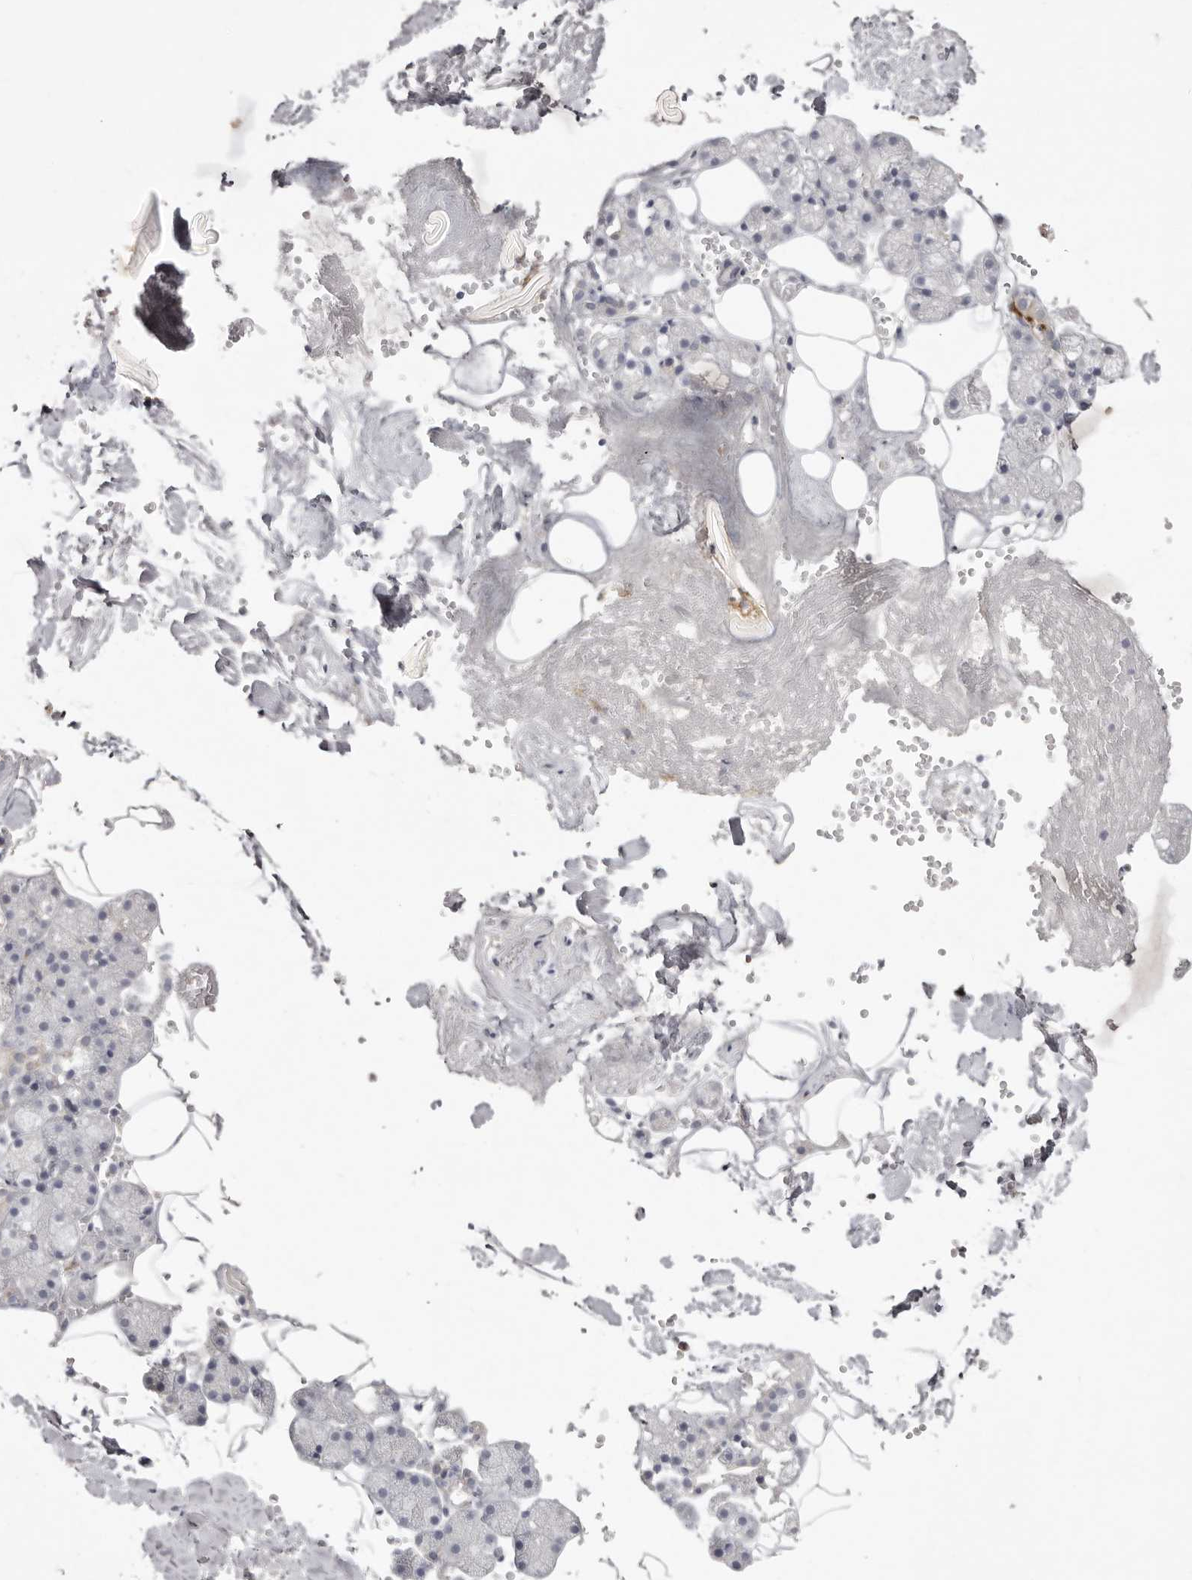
{"staining": {"intensity": "weak", "quantity": "25%-75%", "location": "cytoplasmic/membranous"}, "tissue": "salivary gland", "cell_type": "Glandular cells", "image_type": "normal", "snomed": [{"axis": "morphology", "description": "Normal tissue, NOS"}, {"axis": "topography", "description": "Salivary gland"}], "caption": "Approximately 25%-75% of glandular cells in unremarkable salivary gland exhibit weak cytoplasmic/membranous protein expression as visualized by brown immunohistochemical staining.", "gene": "GPR84", "patient": {"sex": "male", "age": 62}}